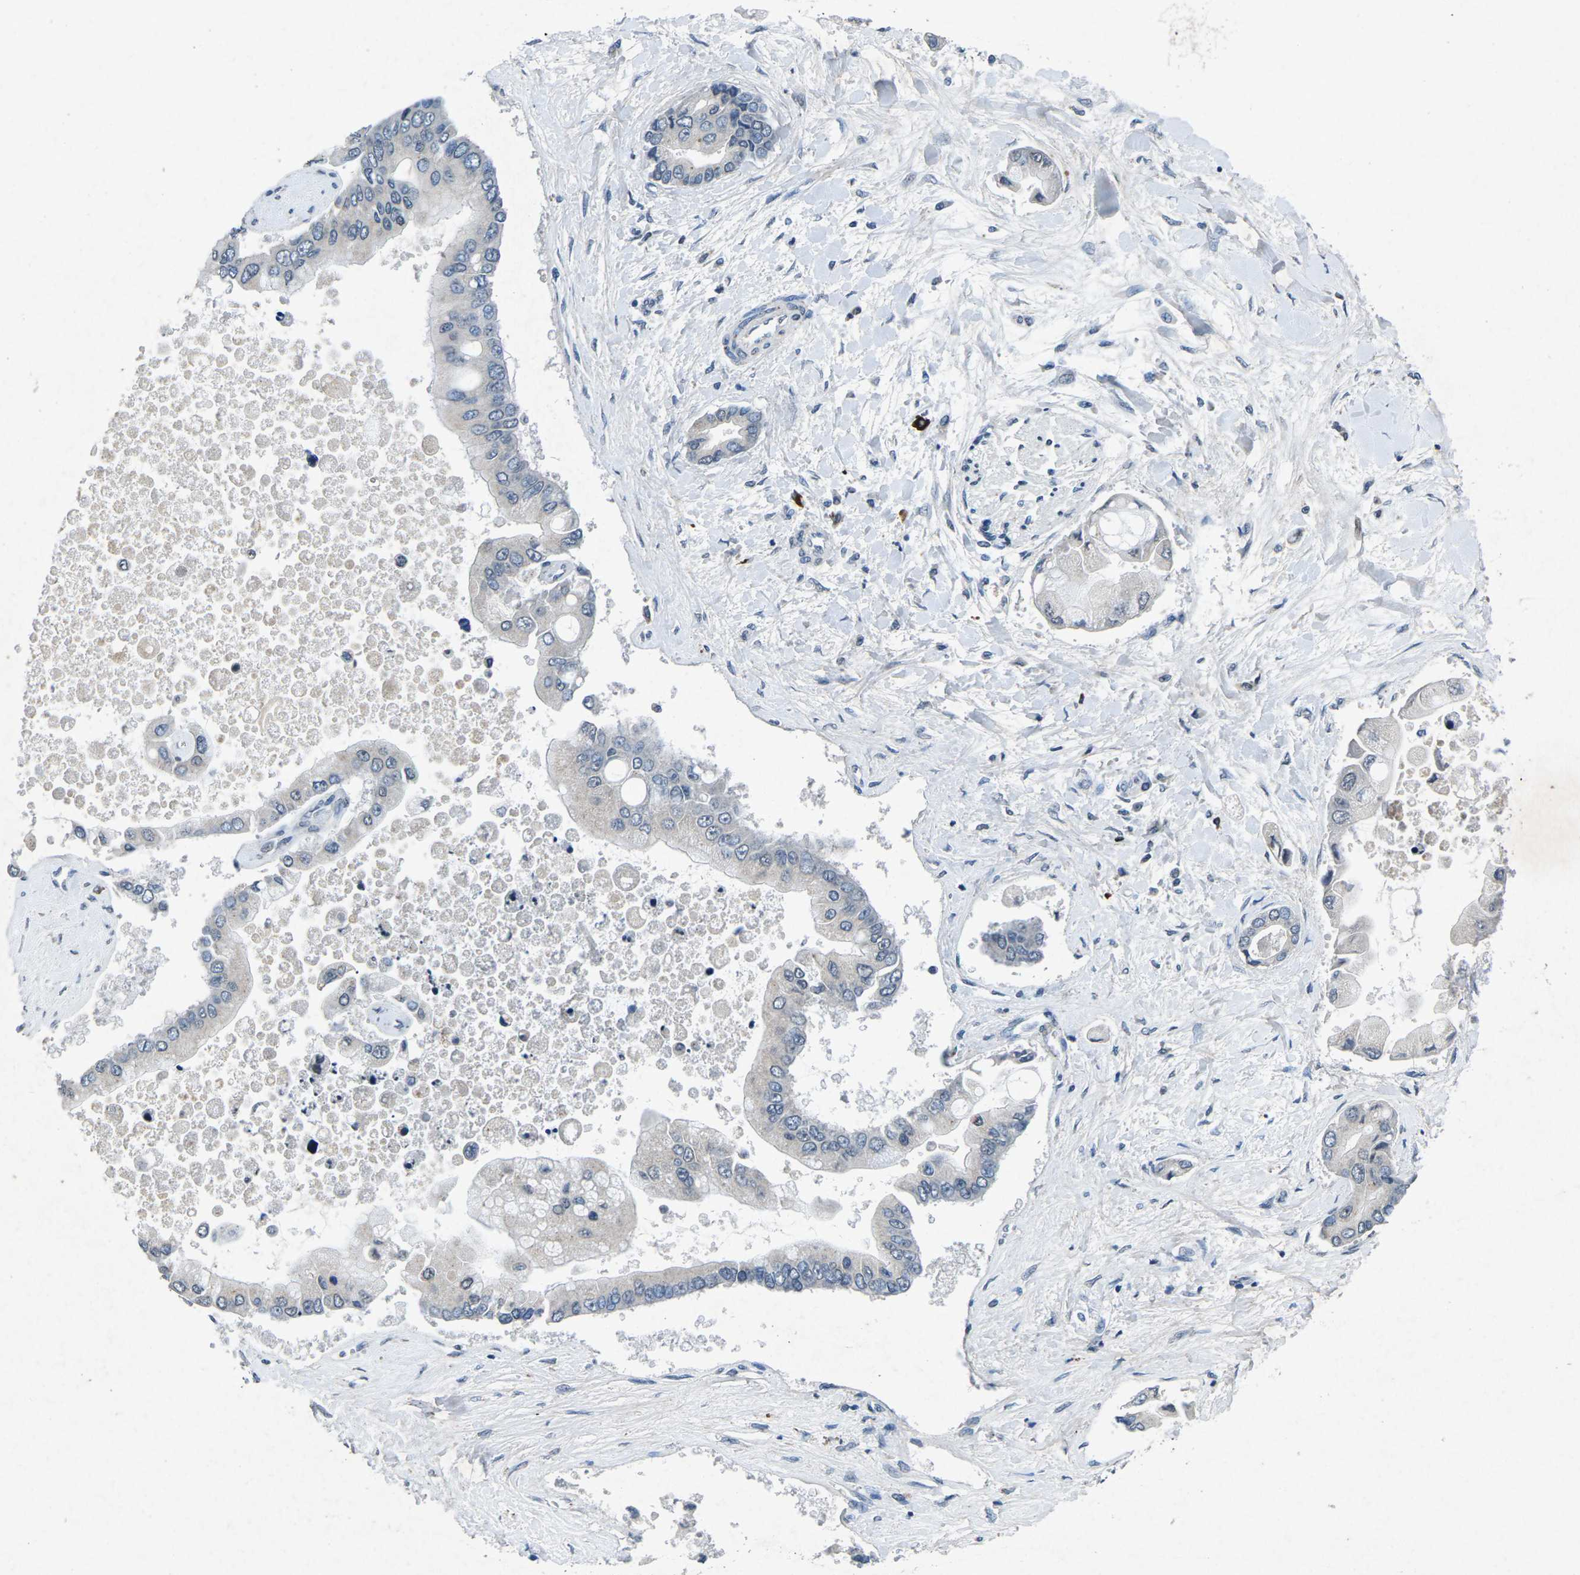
{"staining": {"intensity": "negative", "quantity": "none", "location": "none"}, "tissue": "liver cancer", "cell_type": "Tumor cells", "image_type": "cancer", "snomed": [{"axis": "morphology", "description": "Cholangiocarcinoma"}, {"axis": "topography", "description": "Liver"}], "caption": "A high-resolution photomicrograph shows immunohistochemistry staining of liver cancer (cholangiocarcinoma), which displays no significant staining in tumor cells.", "gene": "PLG", "patient": {"sex": "male", "age": 50}}